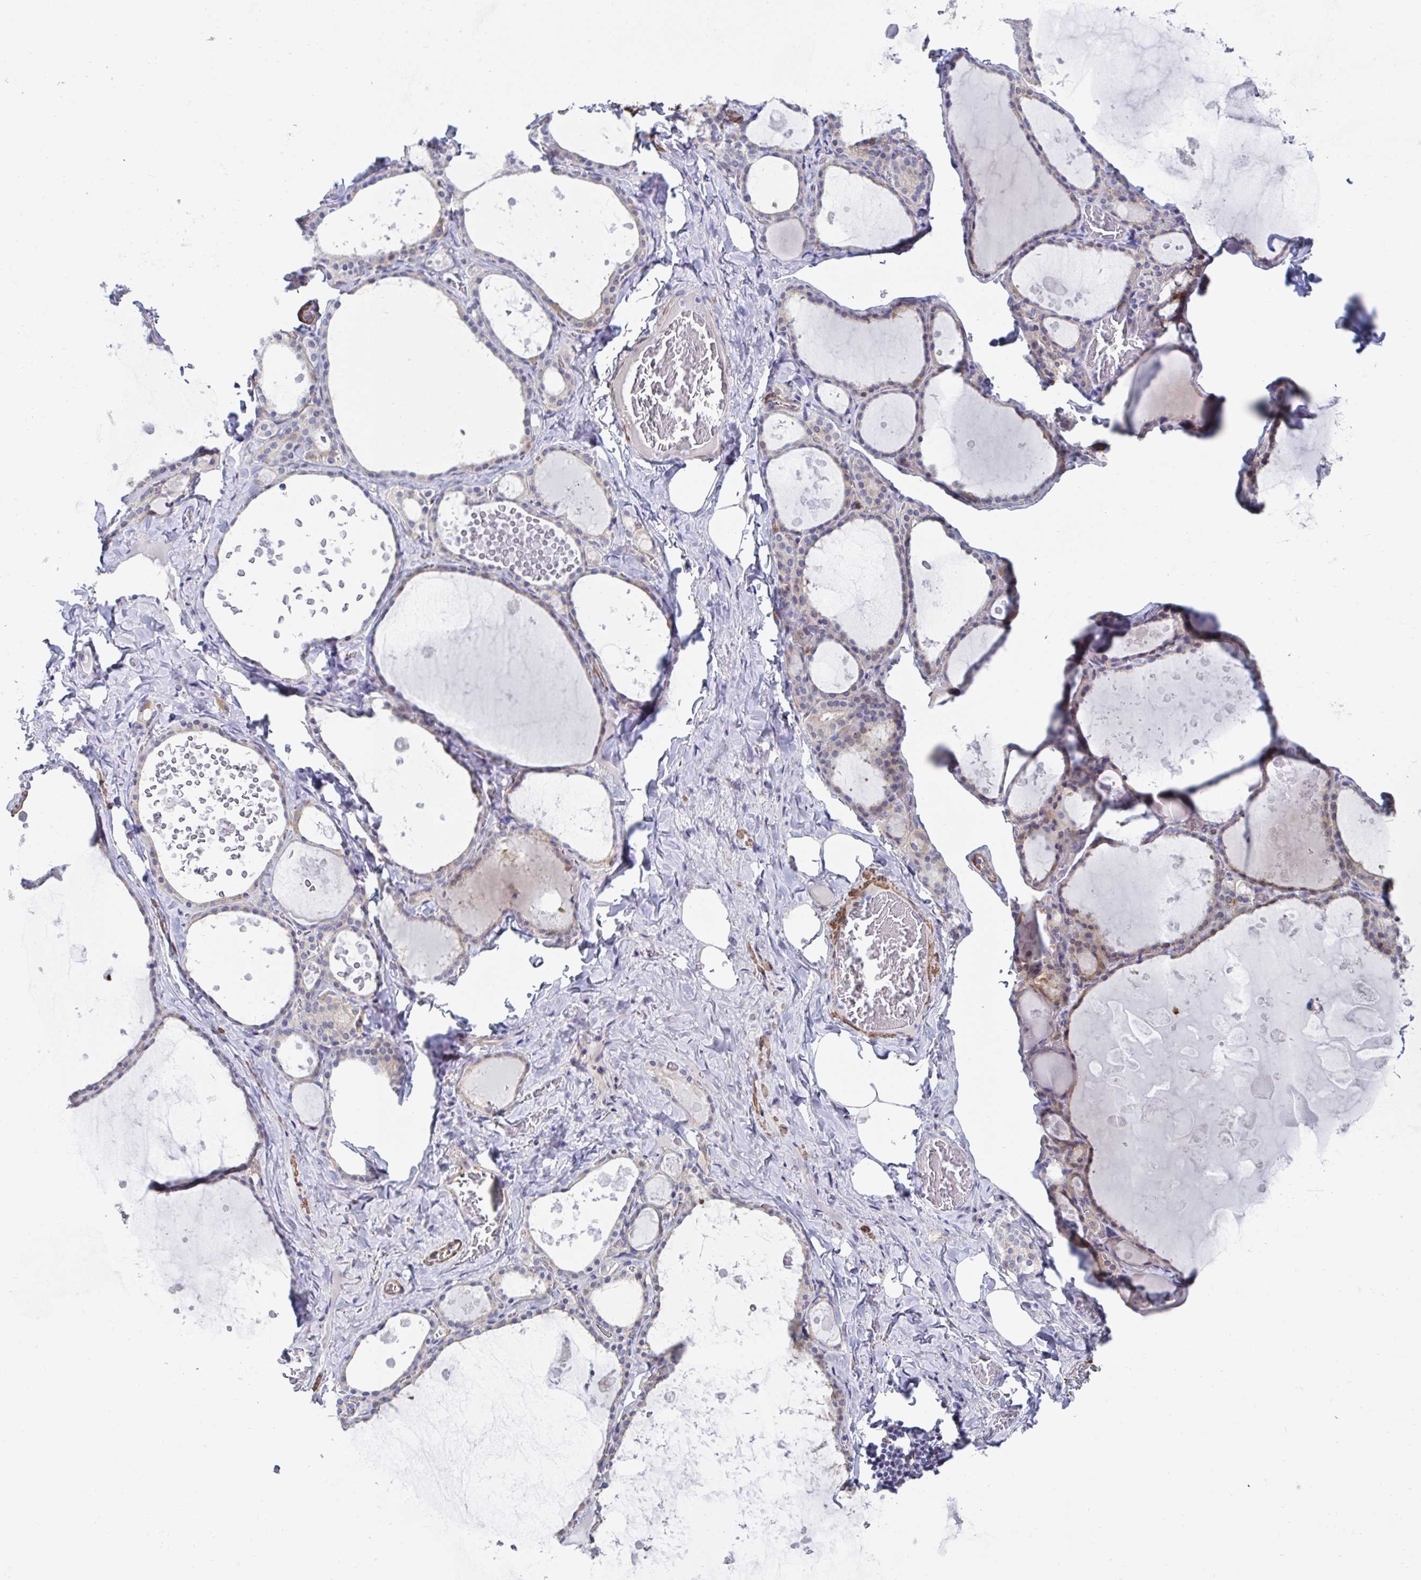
{"staining": {"intensity": "weak", "quantity": "<25%", "location": "cytoplasmic/membranous"}, "tissue": "thyroid gland", "cell_type": "Glandular cells", "image_type": "normal", "snomed": [{"axis": "morphology", "description": "Normal tissue, NOS"}, {"axis": "topography", "description": "Thyroid gland"}], "caption": "The immunohistochemistry micrograph has no significant expression in glandular cells of thyroid gland. (DAB immunohistochemistry (IHC), high magnification).", "gene": "FBXL13", "patient": {"sex": "male", "age": 56}}